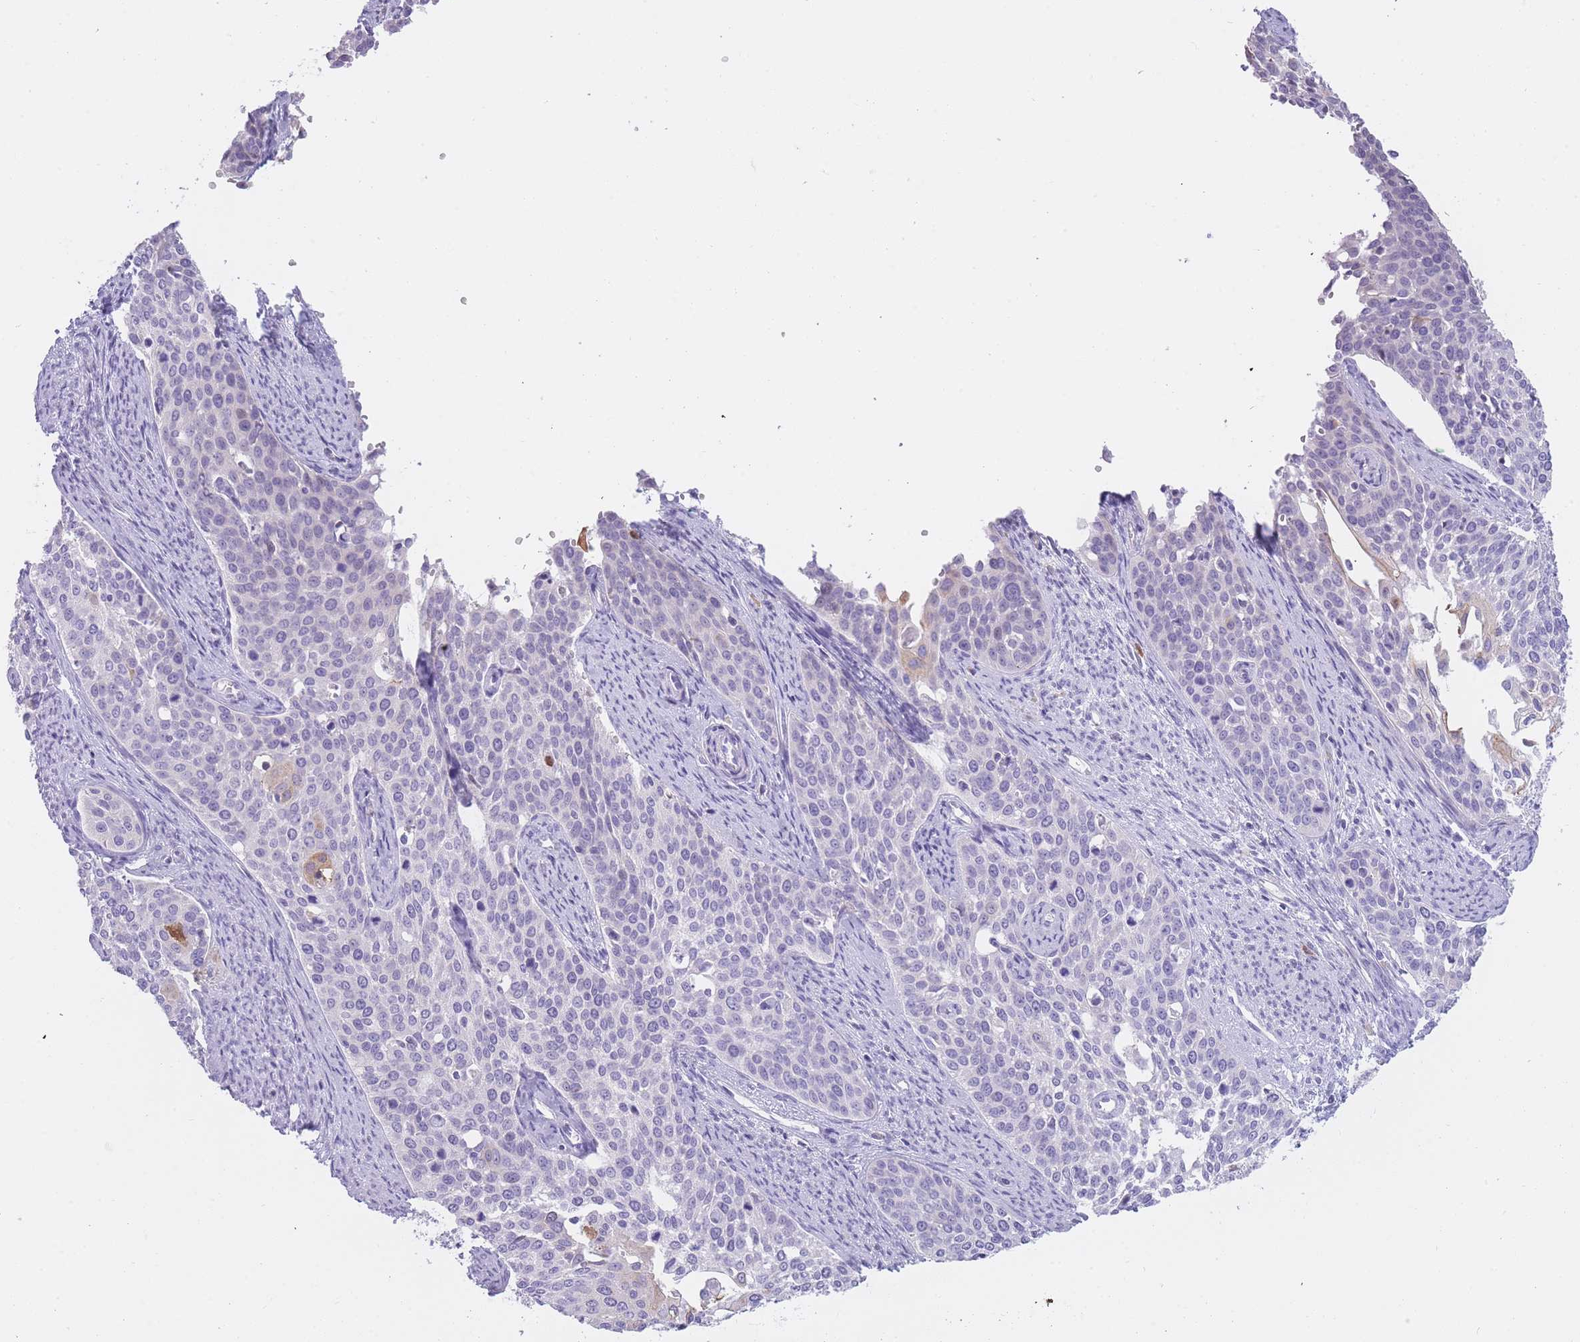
{"staining": {"intensity": "negative", "quantity": "none", "location": "none"}, "tissue": "cervical cancer", "cell_type": "Tumor cells", "image_type": "cancer", "snomed": [{"axis": "morphology", "description": "Squamous cell carcinoma, NOS"}, {"axis": "topography", "description": "Cervix"}], "caption": "Immunohistochemical staining of cervical cancer shows no significant positivity in tumor cells.", "gene": "IMPG1", "patient": {"sex": "female", "age": 44}}